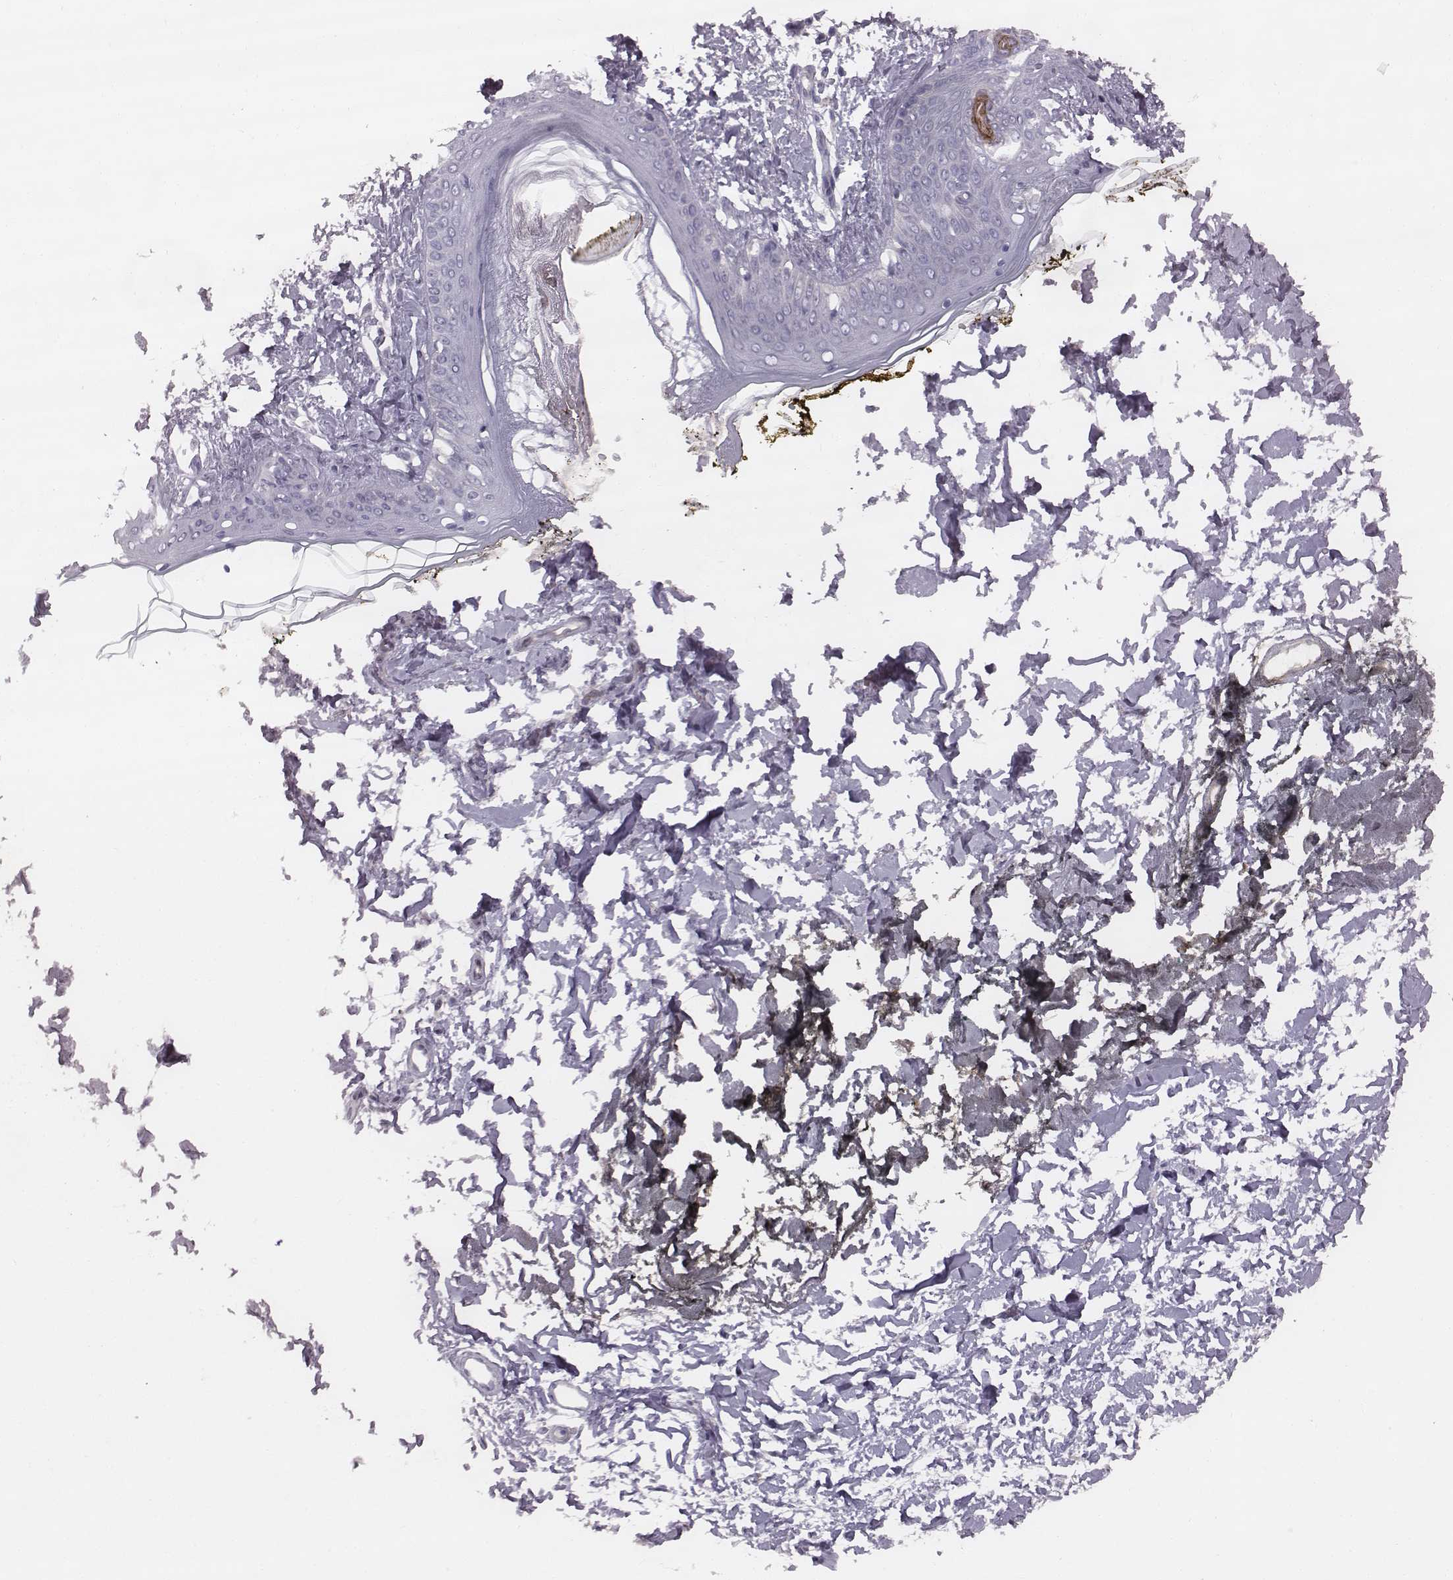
{"staining": {"intensity": "negative", "quantity": "none", "location": "none"}, "tissue": "skin", "cell_type": "Fibroblasts", "image_type": "normal", "snomed": [{"axis": "morphology", "description": "Normal tissue, NOS"}, {"axis": "topography", "description": "Skin"}], "caption": "Immunohistochemistry image of benign skin: human skin stained with DAB reveals no significant protein staining in fibroblasts.", "gene": "ENSG00000284762", "patient": {"sex": "female", "age": 34}}